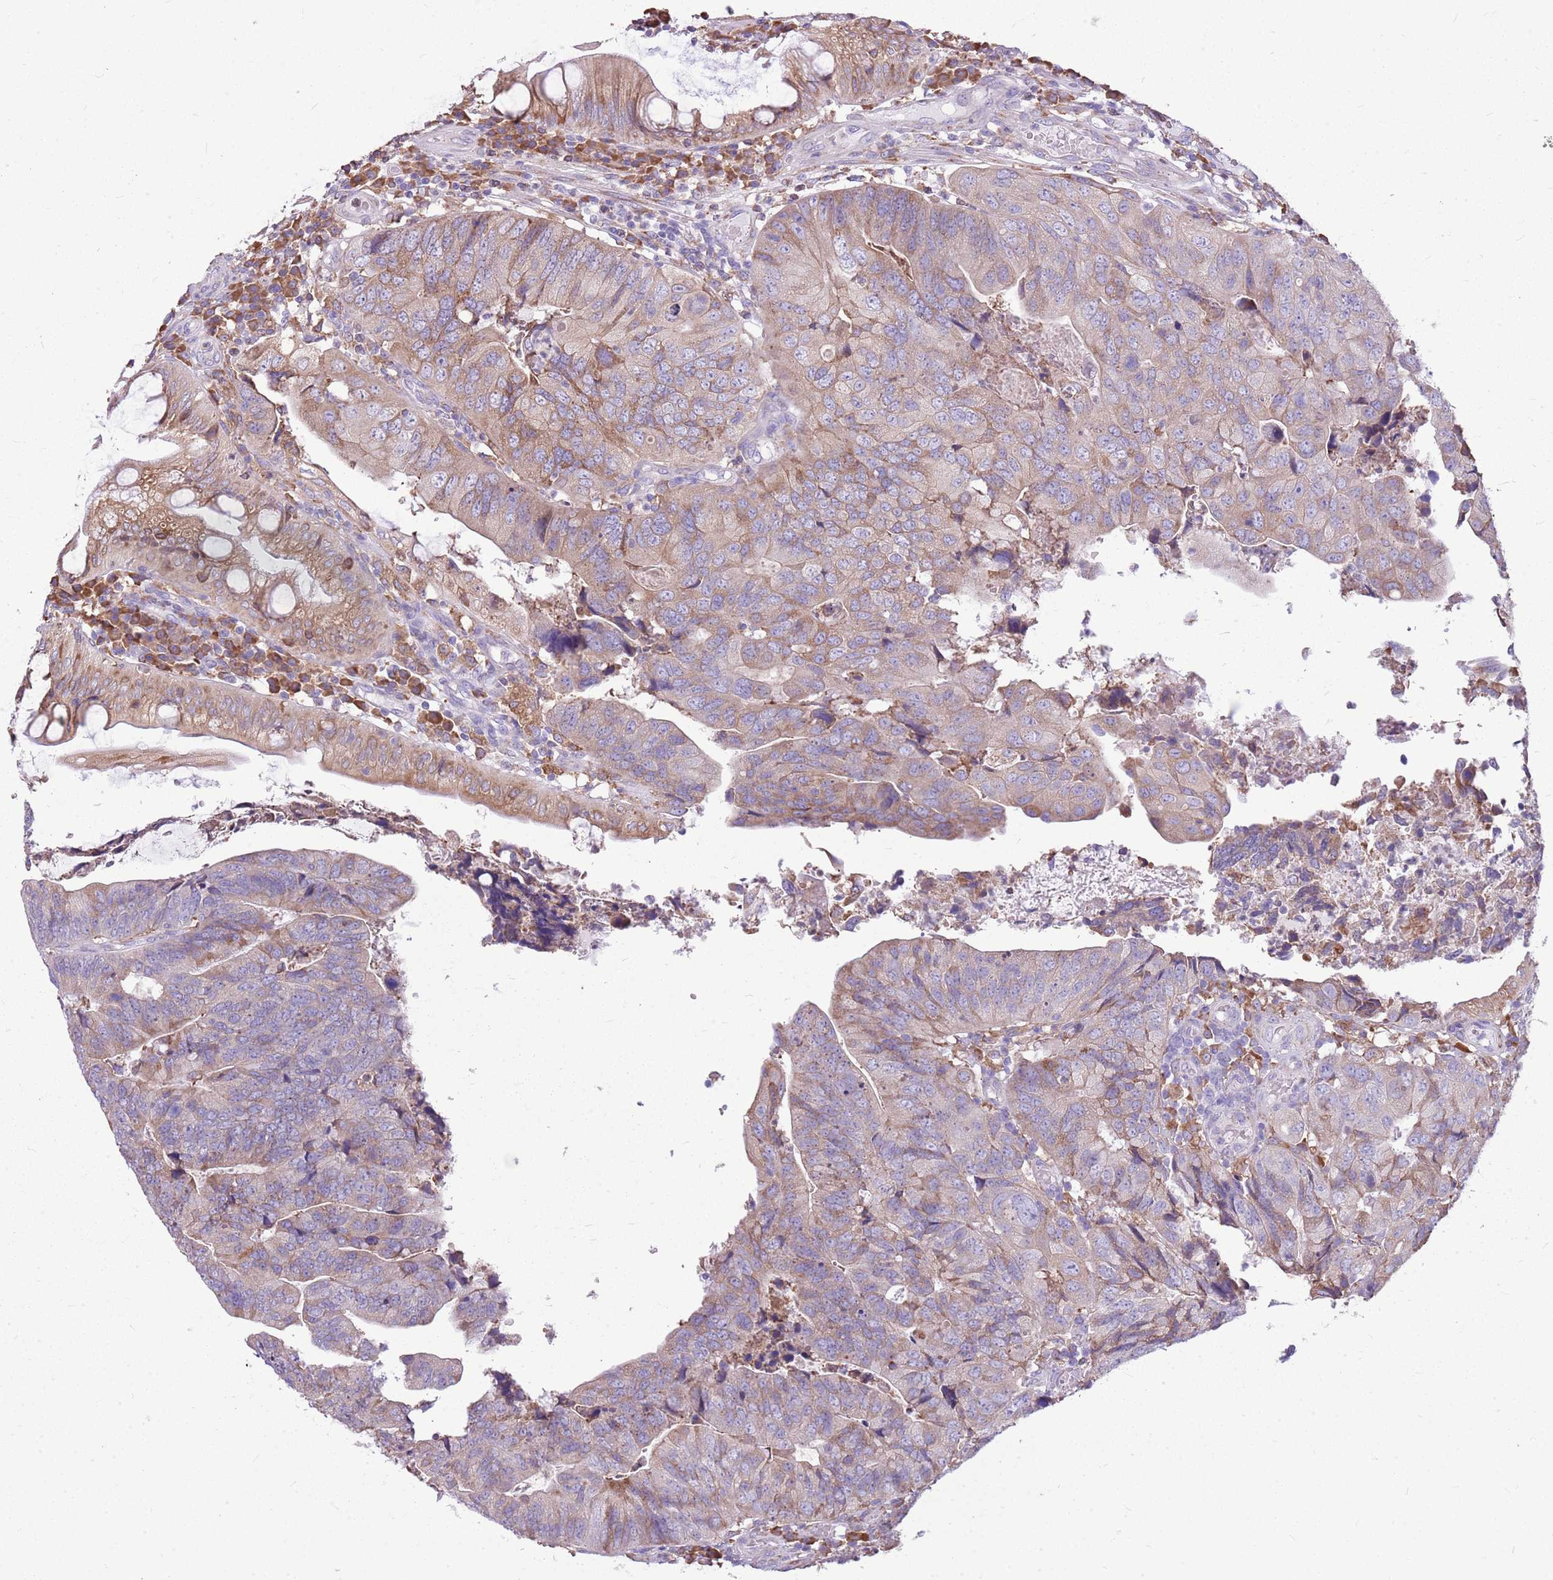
{"staining": {"intensity": "weak", "quantity": "25%-75%", "location": "cytoplasmic/membranous"}, "tissue": "colorectal cancer", "cell_type": "Tumor cells", "image_type": "cancer", "snomed": [{"axis": "morphology", "description": "Adenocarcinoma, NOS"}, {"axis": "topography", "description": "Colon"}], "caption": "Colorectal adenocarcinoma stained for a protein displays weak cytoplasmic/membranous positivity in tumor cells.", "gene": "KCTD19", "patient": {"sex": "female", "age": 67}}